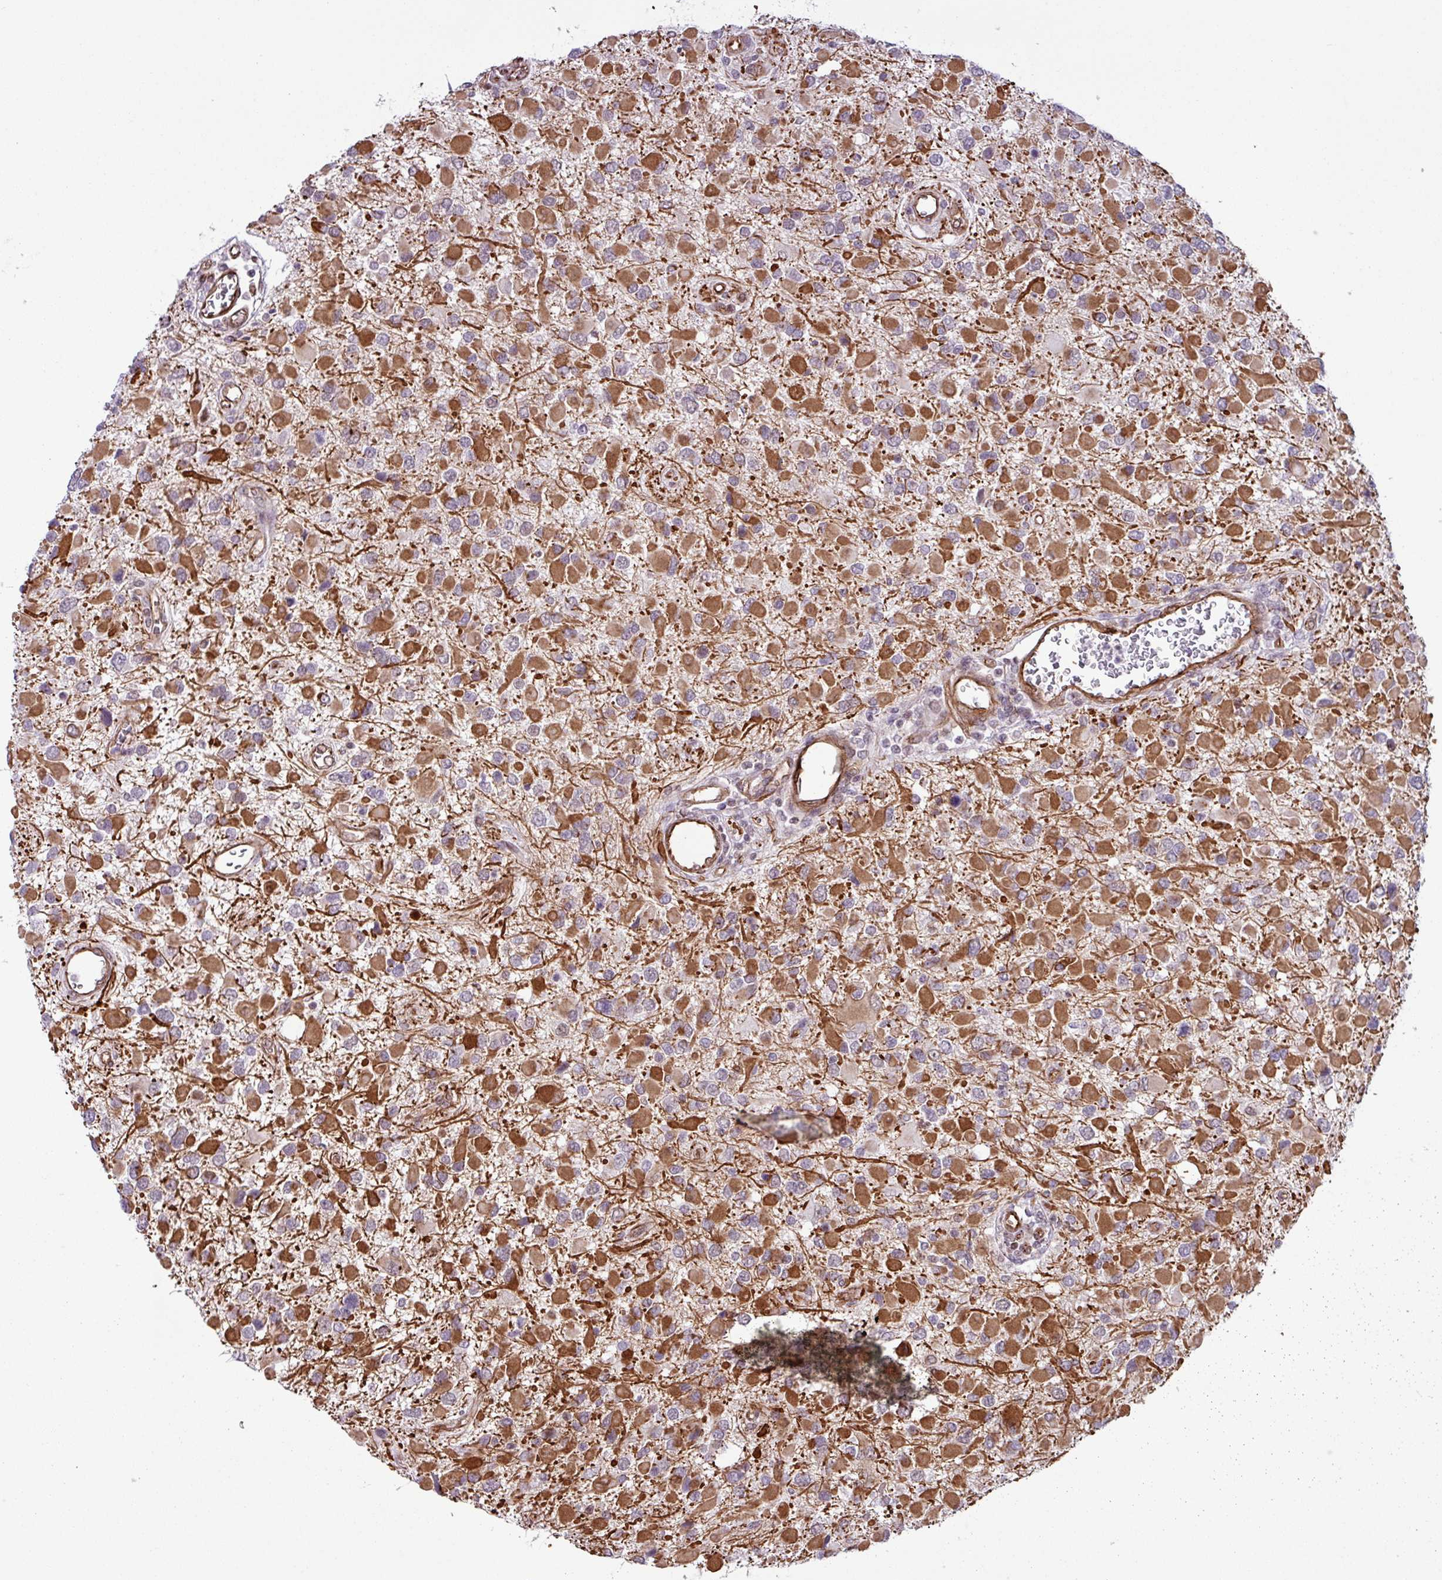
{"staining": {"intensity": "strong", "quantity": "<25%", "location": "cytoplasmic/membranous"}, "tissue": "glioma", "cell_type": "Tumor cells", "image_type": "cancer", "snomed": [{"axis": "morphology", "description": "Glioma, malignant, High grade"}, {"axis": "topography", "description": "Brain"}], "caption": "Protein analysis of malignant glioma (high-grade) tissue demonstrates strong cytoplasmic/membranous staining in about <25% of tumor cells.", "gene": "CHD3", "patient": {"sex": "male", "age": 53}}